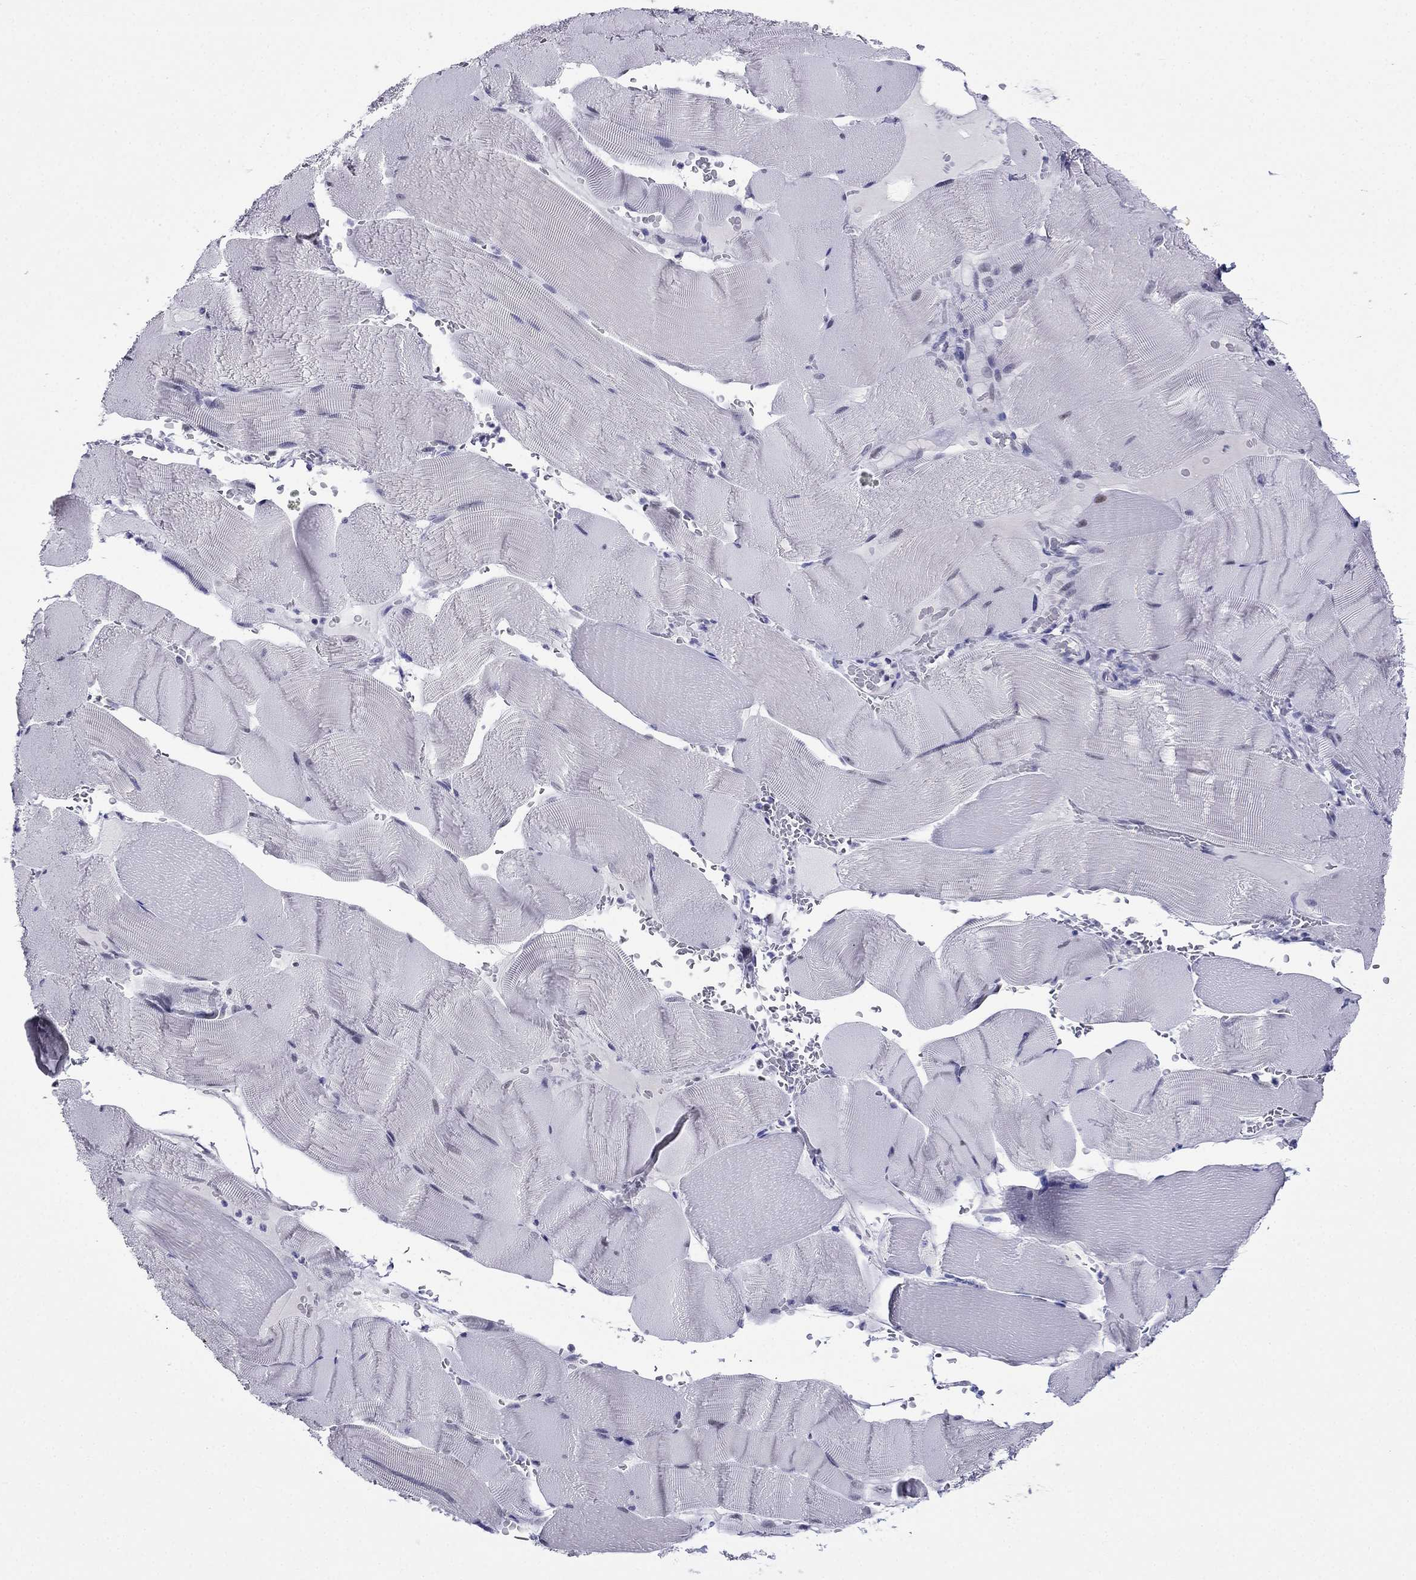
{"staining": {"intensity": "negative", "quantity": "none", "location": "none"}, "tissue": "skeletal muscle", "cell_type": "Myocytes", "image_type": "normal", "snomed": [{"axis": "morphology", "description": "Normal tissue, NOS"}, {"axis": "topography", "description": "Skeletal muscle"}], "caption": "Myocytes show no significant staining in normal skeletal muscle. (DAB (3,3'-diaminobenzidine) IHC with hematoxylin counter stain).", "gene": "PPM1G", "patient": {"sex": "male", "age": 56}}